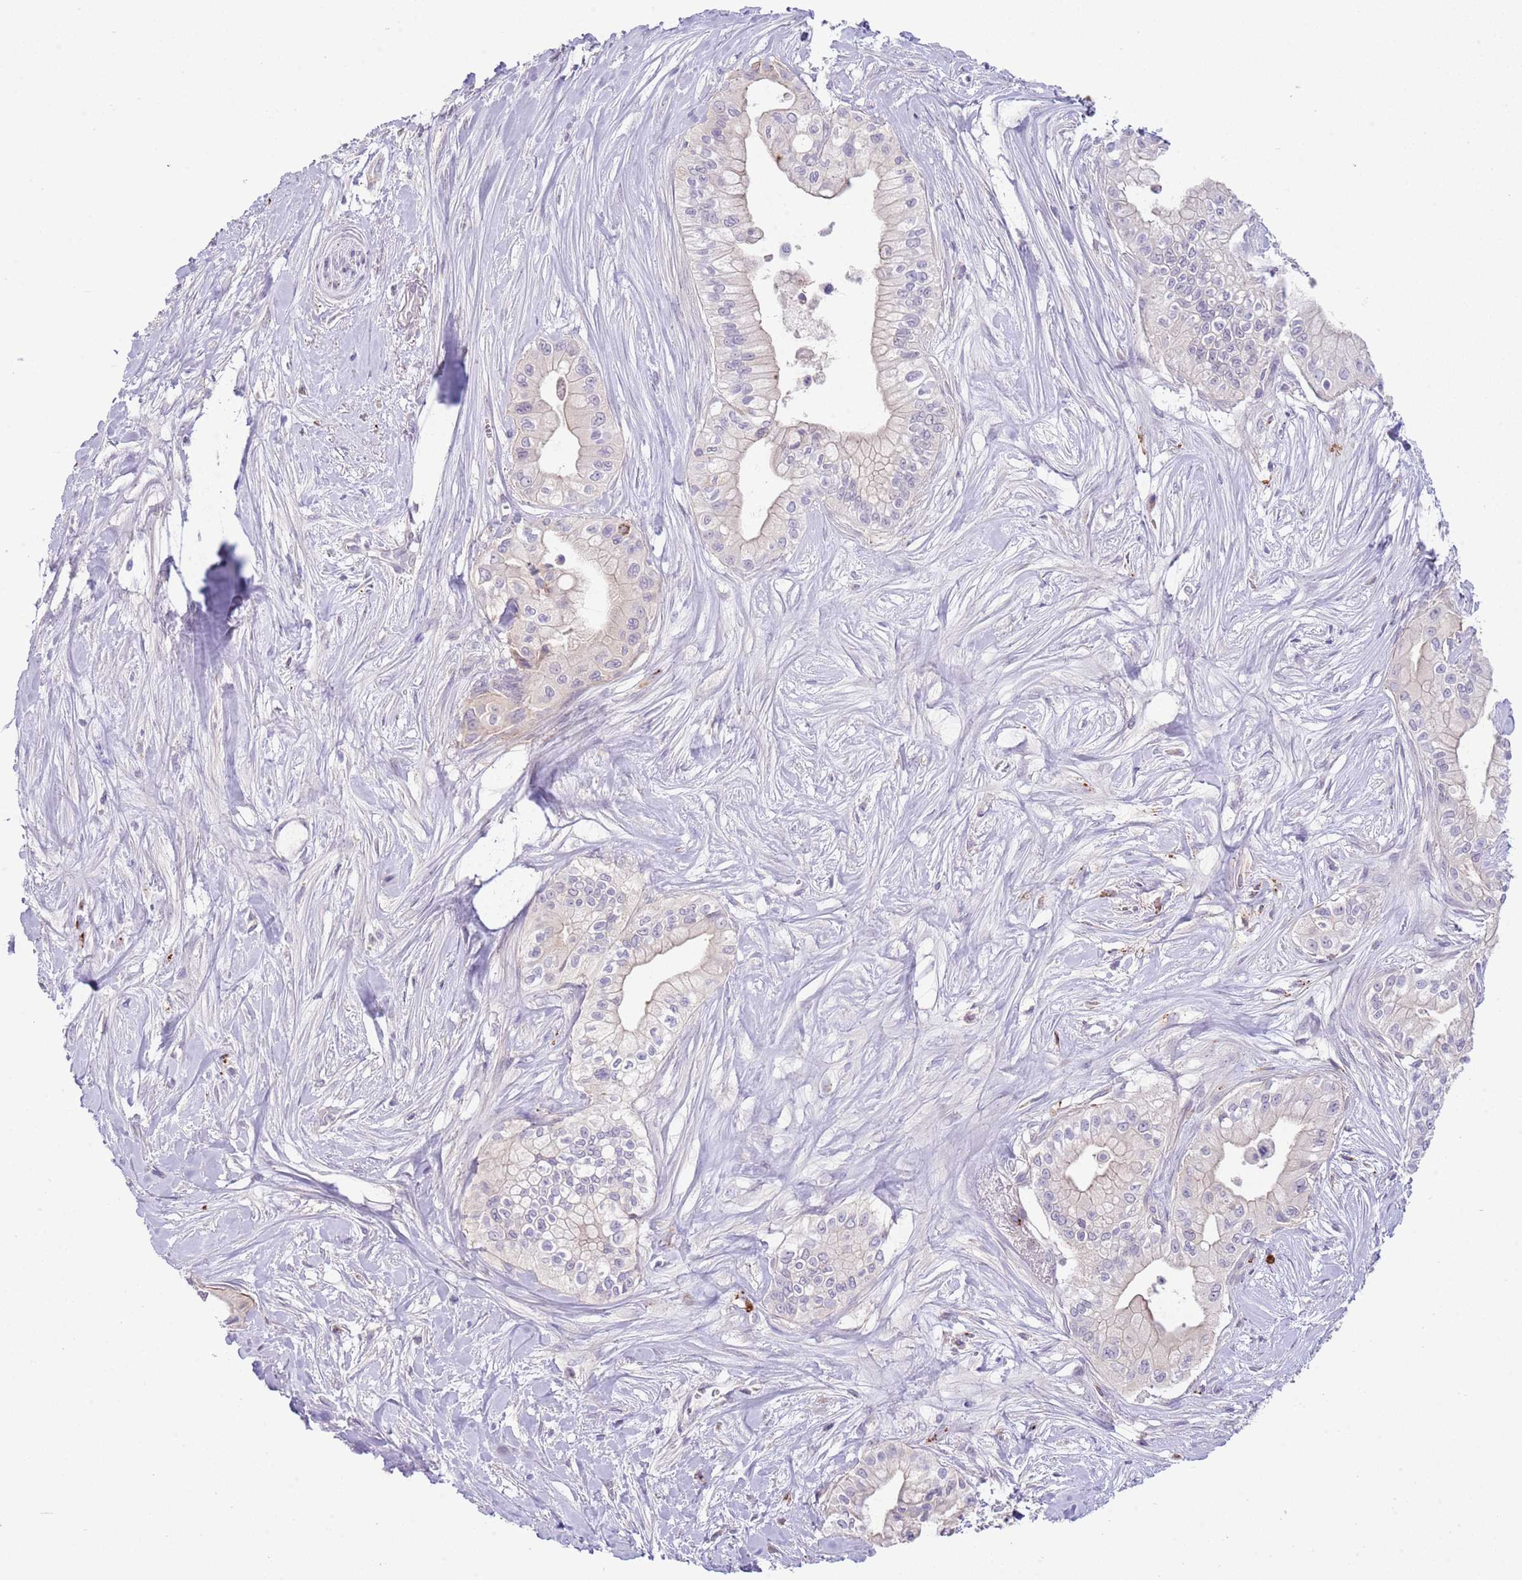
{"staining": {"intensity": "negative", "quantity": "none", "location": "none"}, "tissue": "pancreatic cancer", "cell_type": "Tumor cells", "image_type": "cancer", "snomed": [{"axis": "morphology", "description": "Adenocarcinoma, NOS"}, {"axis": "topography", "description": "Pancreas"}], "caption": "The photomicrograph displays no significant positivity in tumor cells of pancreatic cancer (adenocarcinoma).", "gene": "ABHD17A", "patient": {"sex": "male", "age": 78}}